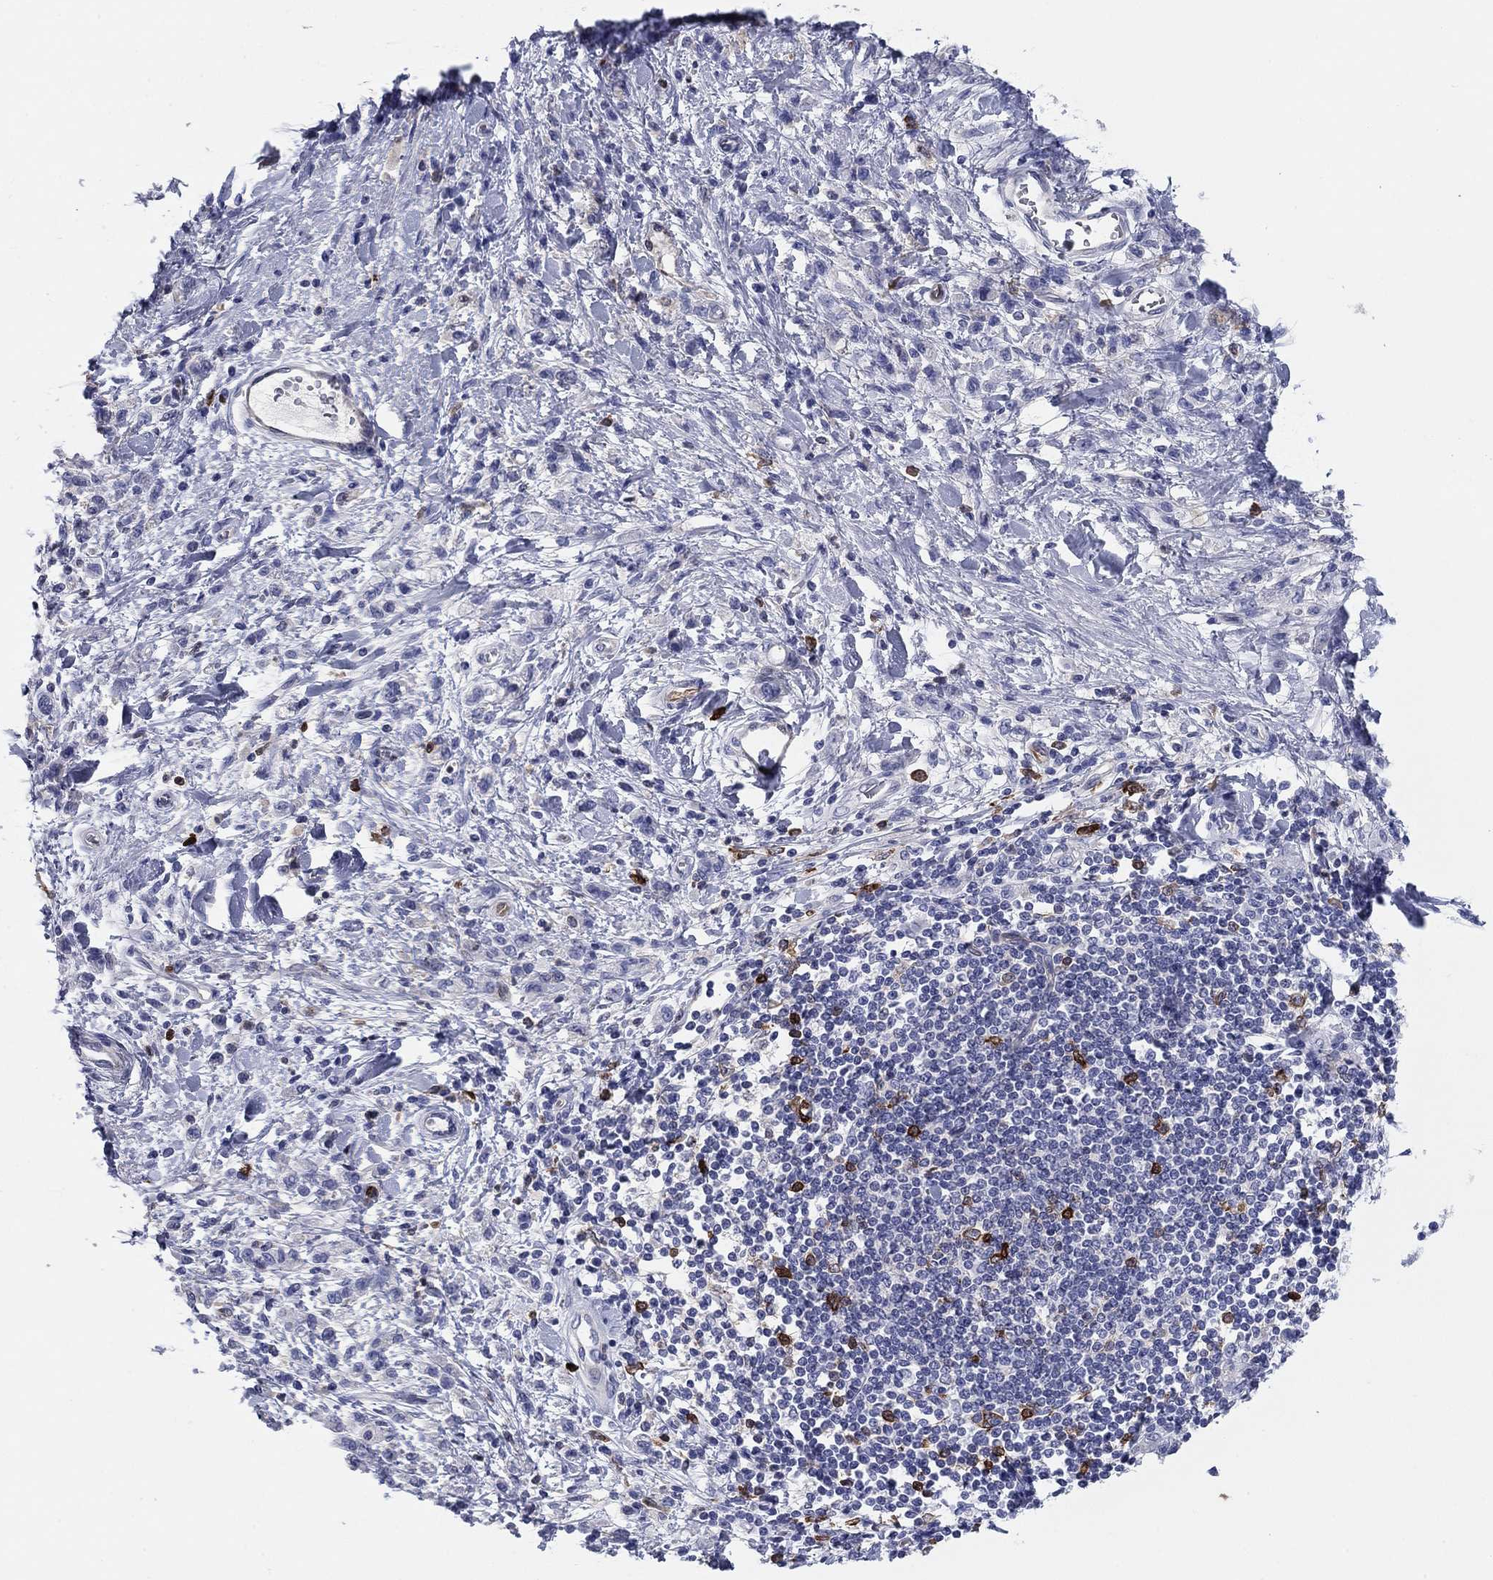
{"staining": {"intensity": "negative", "quantity": "none", "location": "none"}, "tissue": "stomach cancer", "cell_type": "Tumor cells", "image_type": "cancer", "snomed": [{"axis": "morphology", "description": "Adenocarcinoma, NOS"}, {"axis": "topography", "description": "Stomach"}], "caption": "The histopathology image shows no staining of tumor cells in stomach adenocarcinoma.", "gene": "STMN1", "patient": {"sex": "male", "age": 77}}